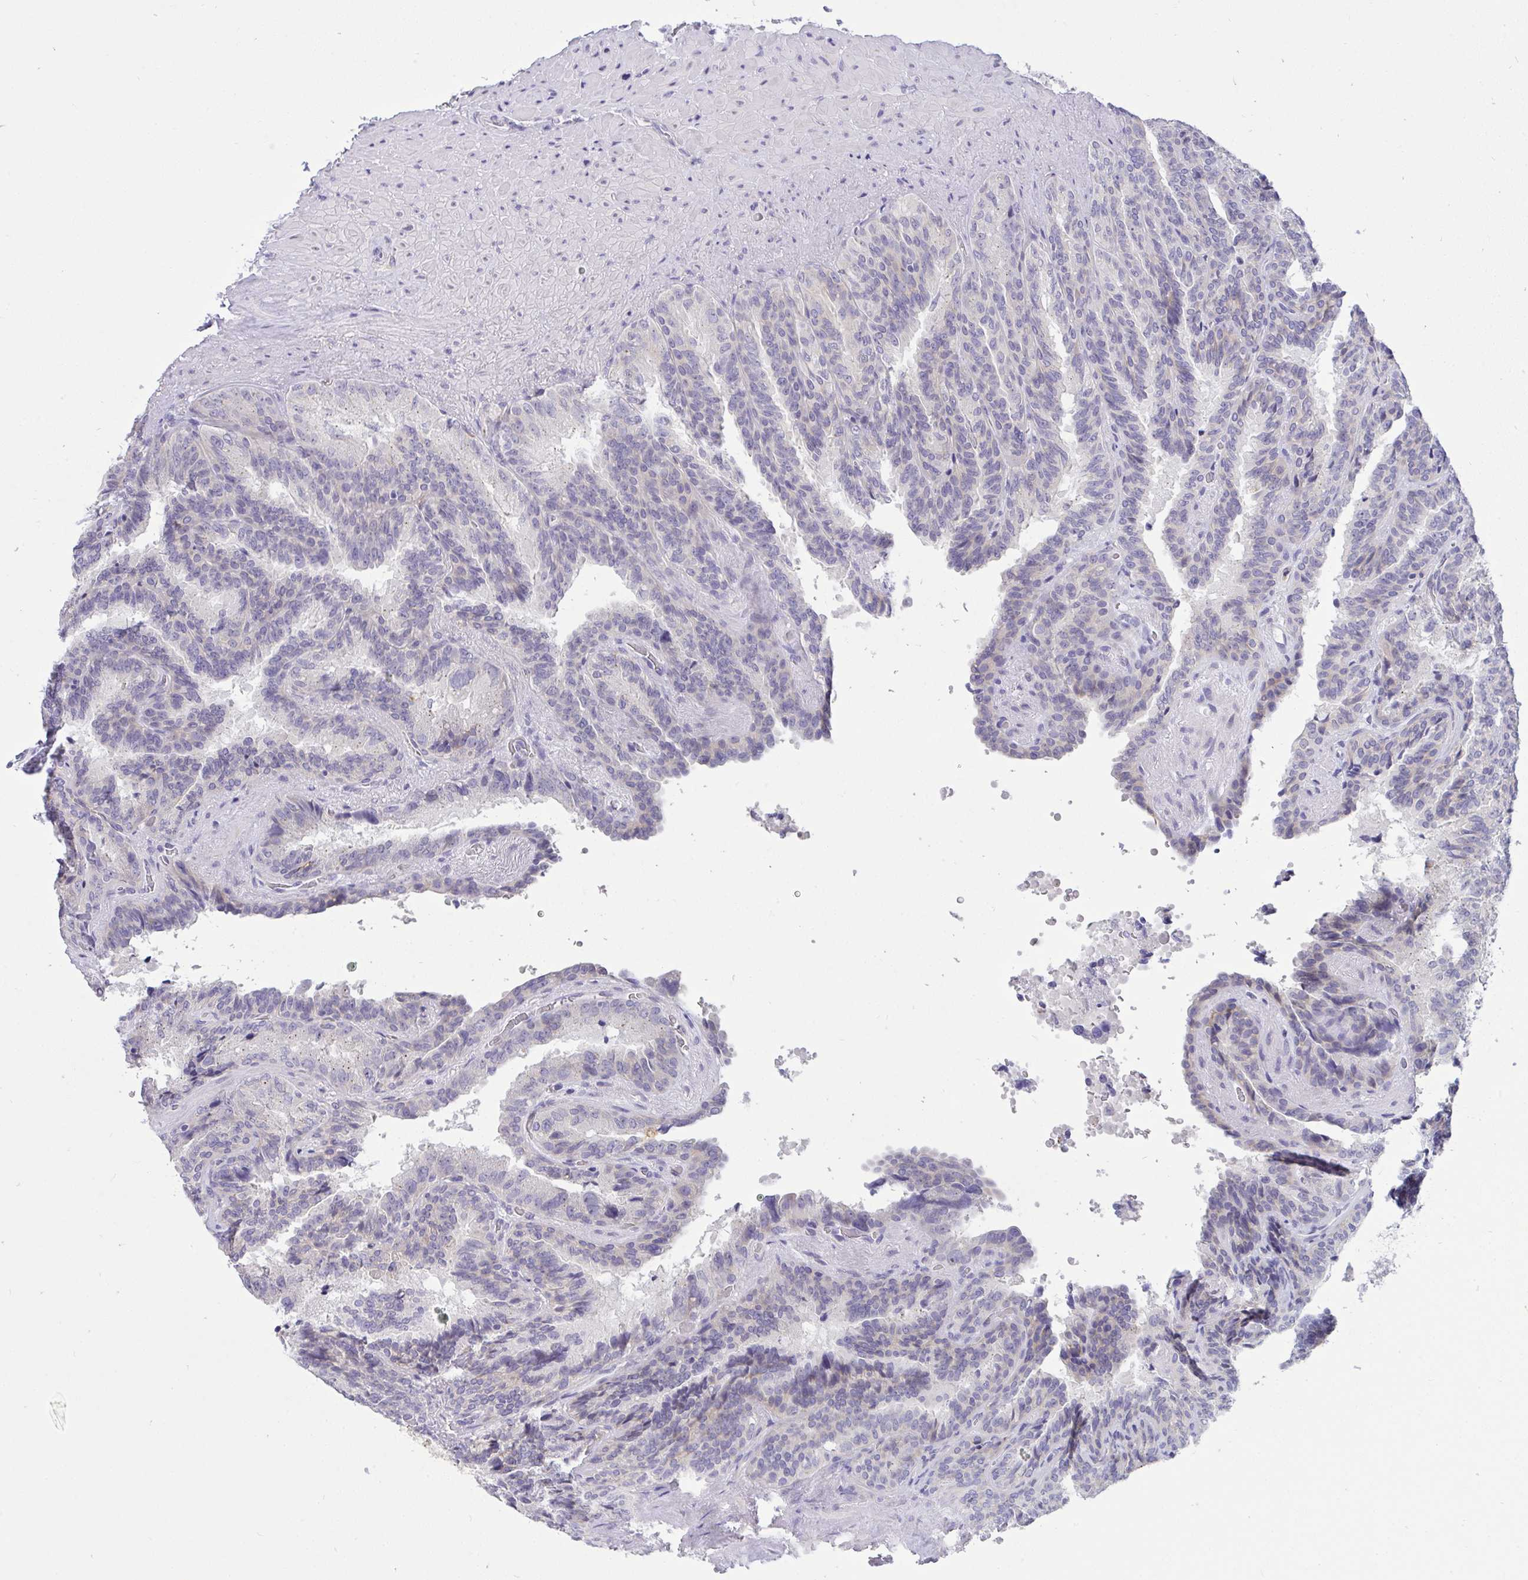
{"staining": {"intensity": "negative", "quantity": "none", "location": "none"}, "tissue": "seminal vesicle", "cell_type": "Glandular cells", "image_type": "normal", "snomed": [{"axis": "morphology", "description": "Normal tissue, NOS"}, {"axis": "topography", "description": "Seminal veicle"}], "caption": "Immunohistochemistry (IHC) of normal human seminal vesicle reveals no expression in glandular cells. (DAB immunohistochemistry visualized using brightfield microscopy, high magnification).", "gene": "VGLL3", "patient": {"sex": "male", "age": 60}}